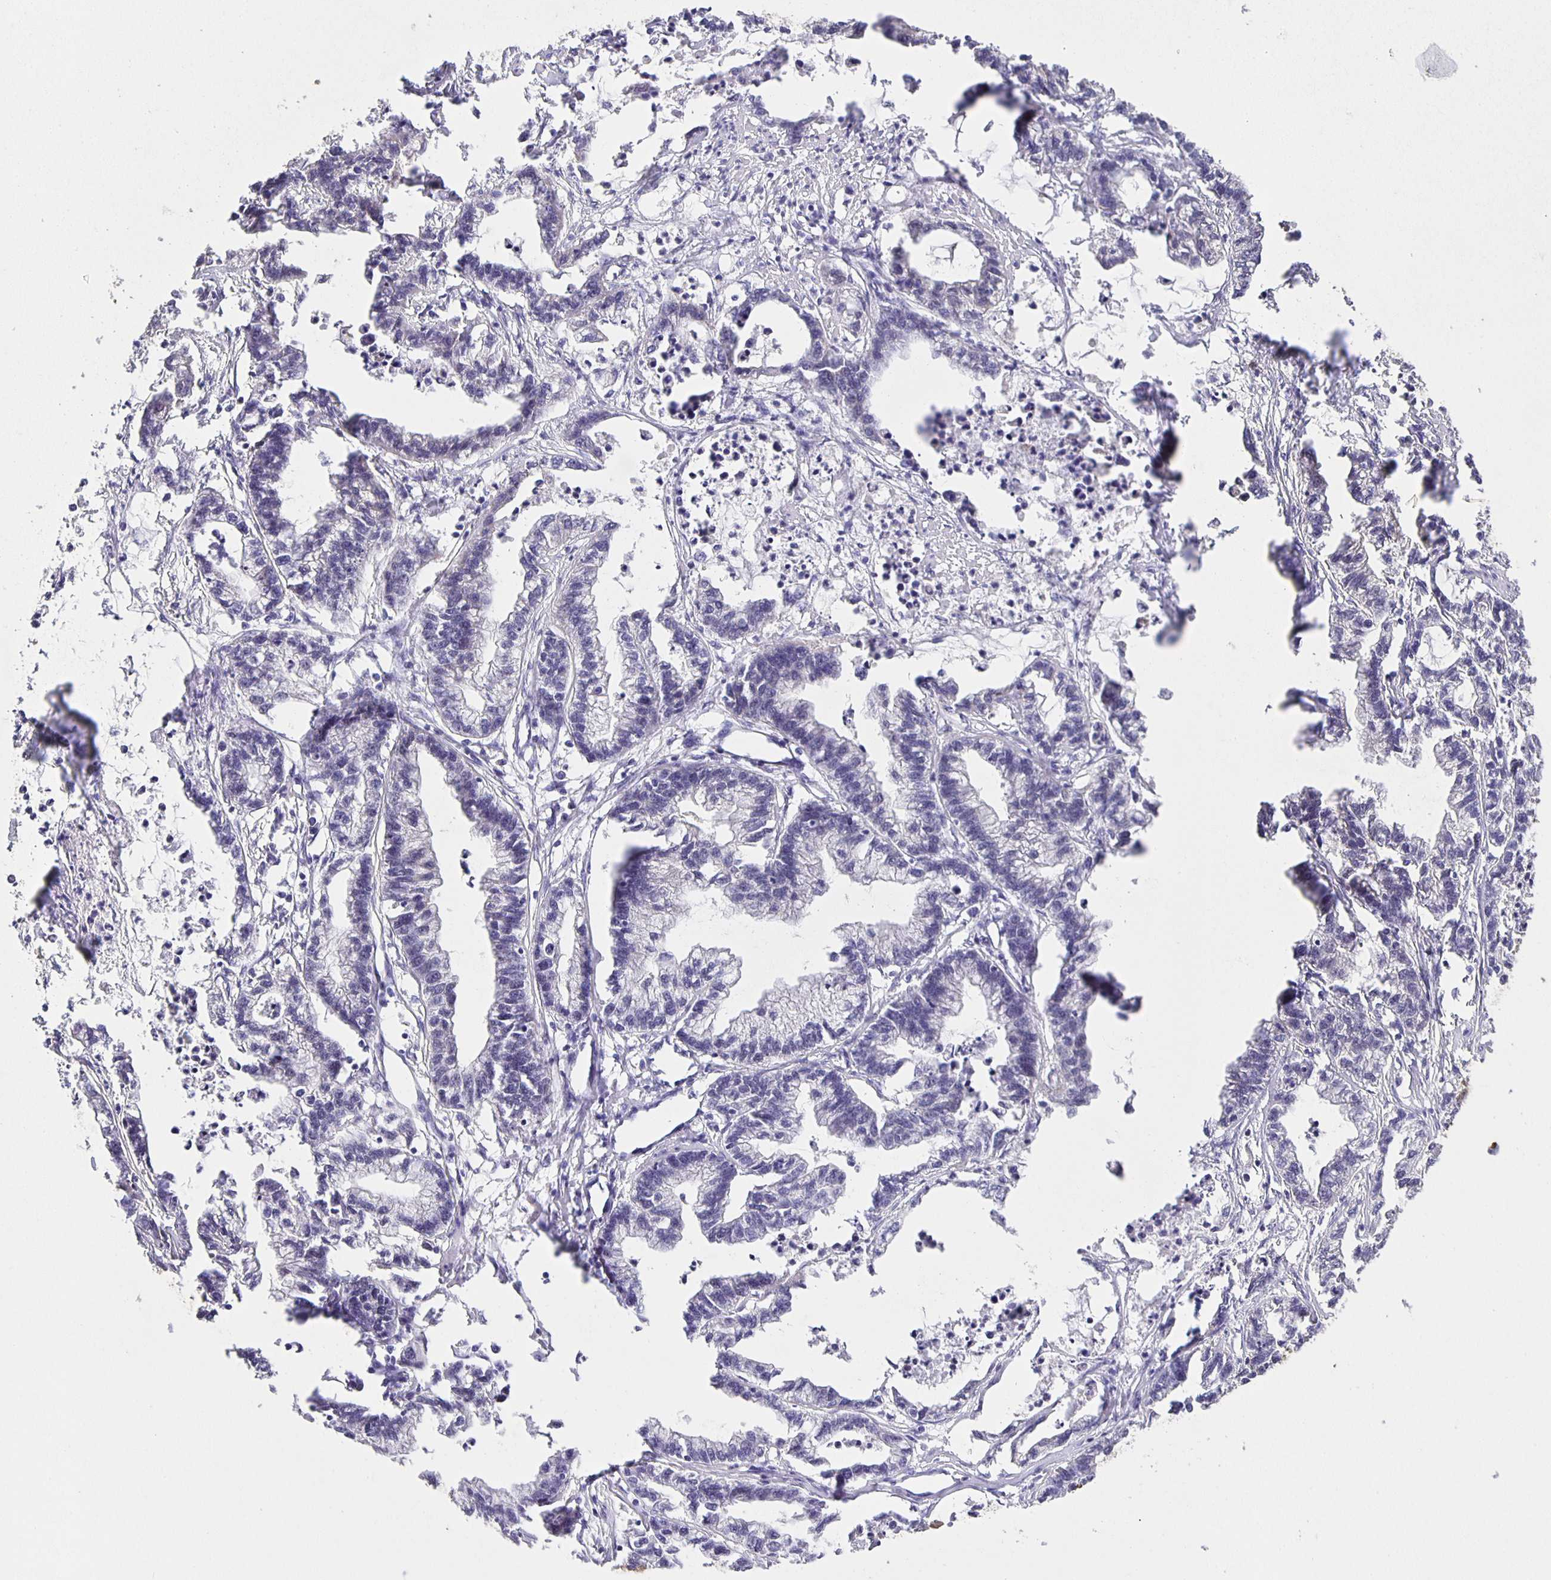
{"staining": {"intensity": "negative", "quantity": "none", "location": "none"}, "tissue": "stomach cancer", "cell_type": "Tumor cells", "image_type": "cancer", "snomed": [{"axis": "morphology", "description": "Adenocarcinoma, NOS"}, {"axis": "topography", "description": "Stomach"}], "caption": "Tumor cells are negative for brown protein staining in stomach adenocarcinoma.", "gene": "JMJD4", "patient": {"sex": "male", "age": 83}}